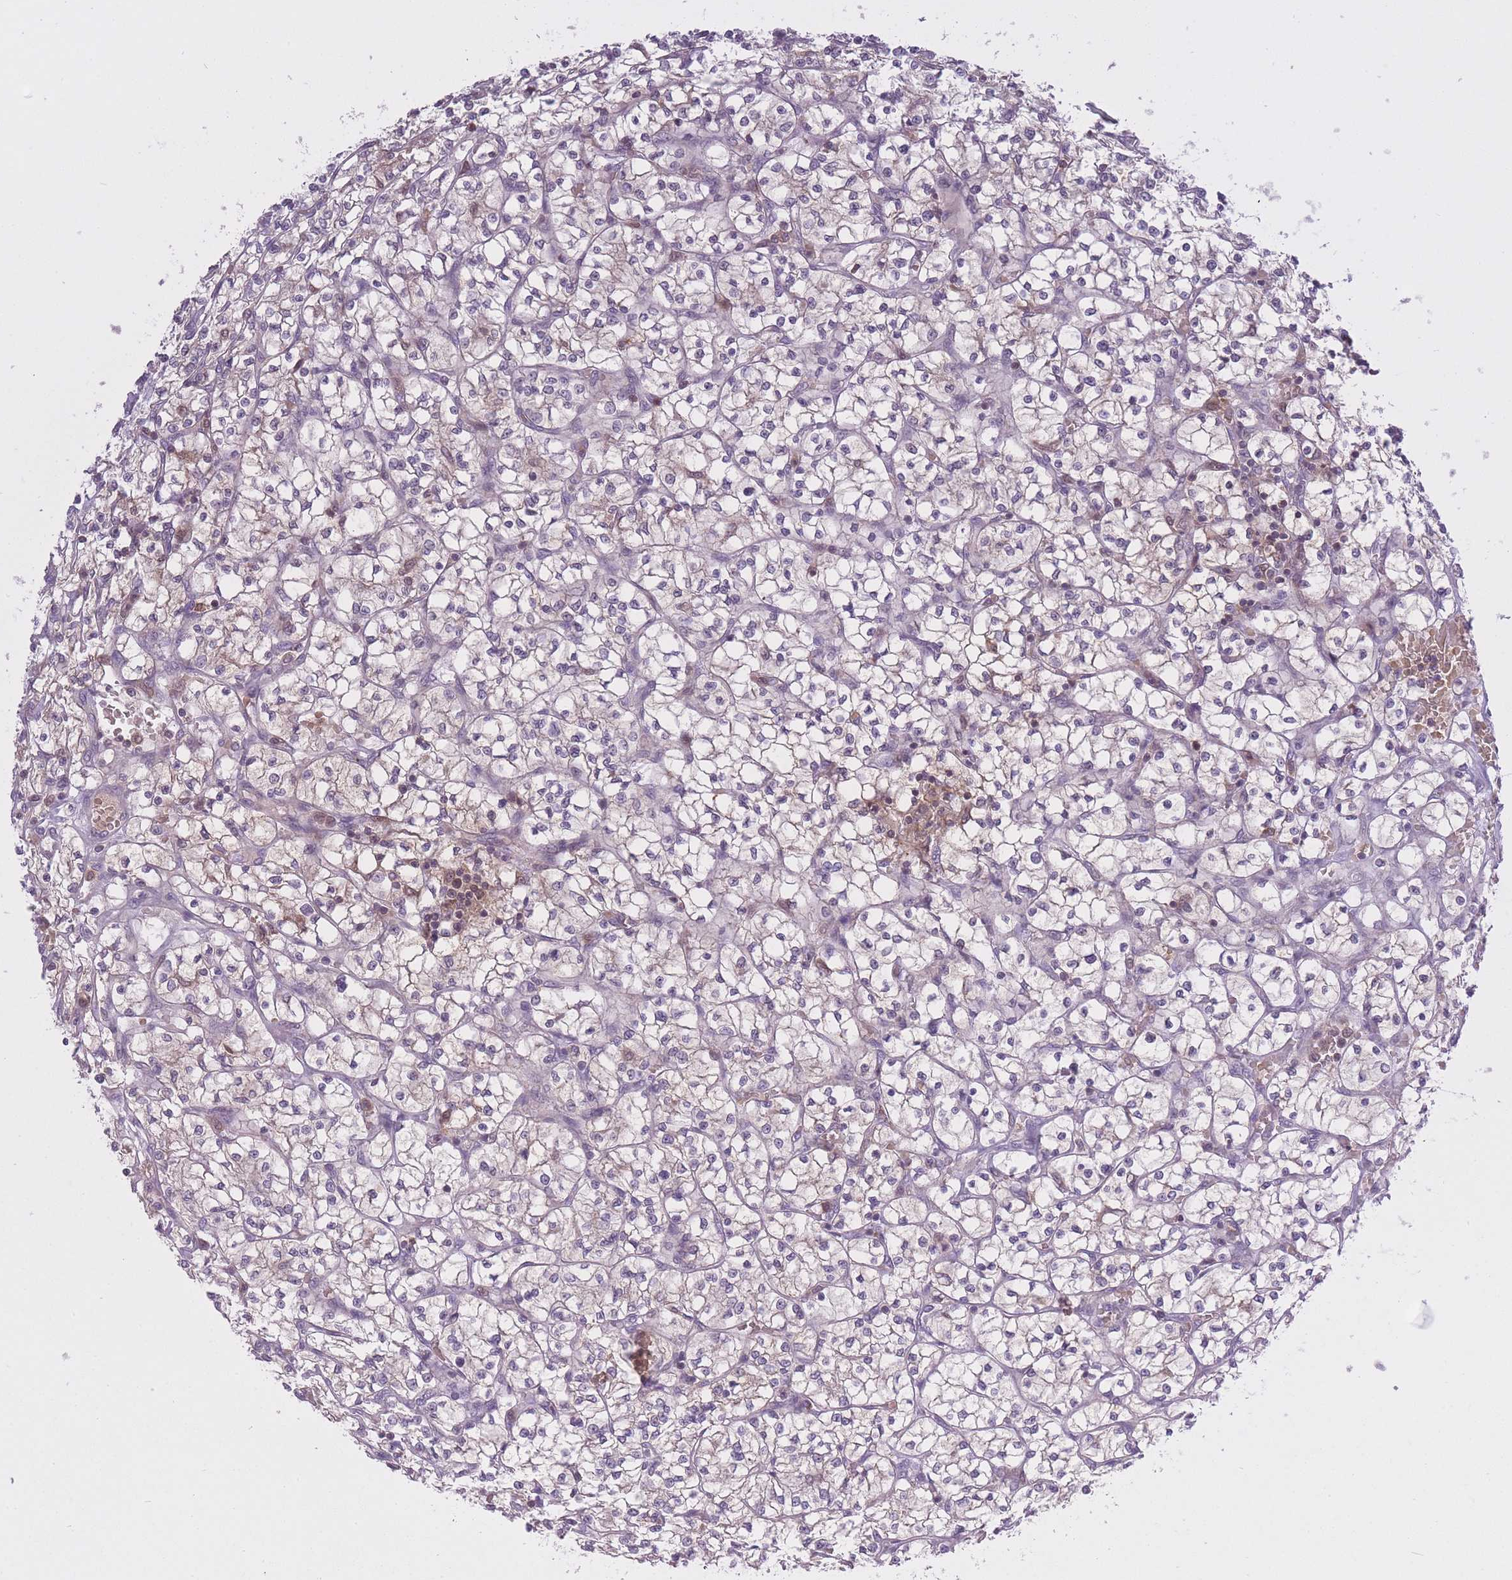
{"staining": {"intensity": "negative", "quantity": "none", "location": "none"}, "tissue": "renal cancer", "cell_type": "Tumor cells", "image_type": "cancer", "snomed": [{"axis": "morphology", "description": "Adenocarcinoma, NOS"}, {"axis": "topography", "description": "Kidney"}], "caption": "DAB immunohistochemical staining of human adenocarcinoma (renal) exhibits no significant expression in tumor cells.", "gene": "CXorf38", "patient": {"sex": "female", "age": 64}}